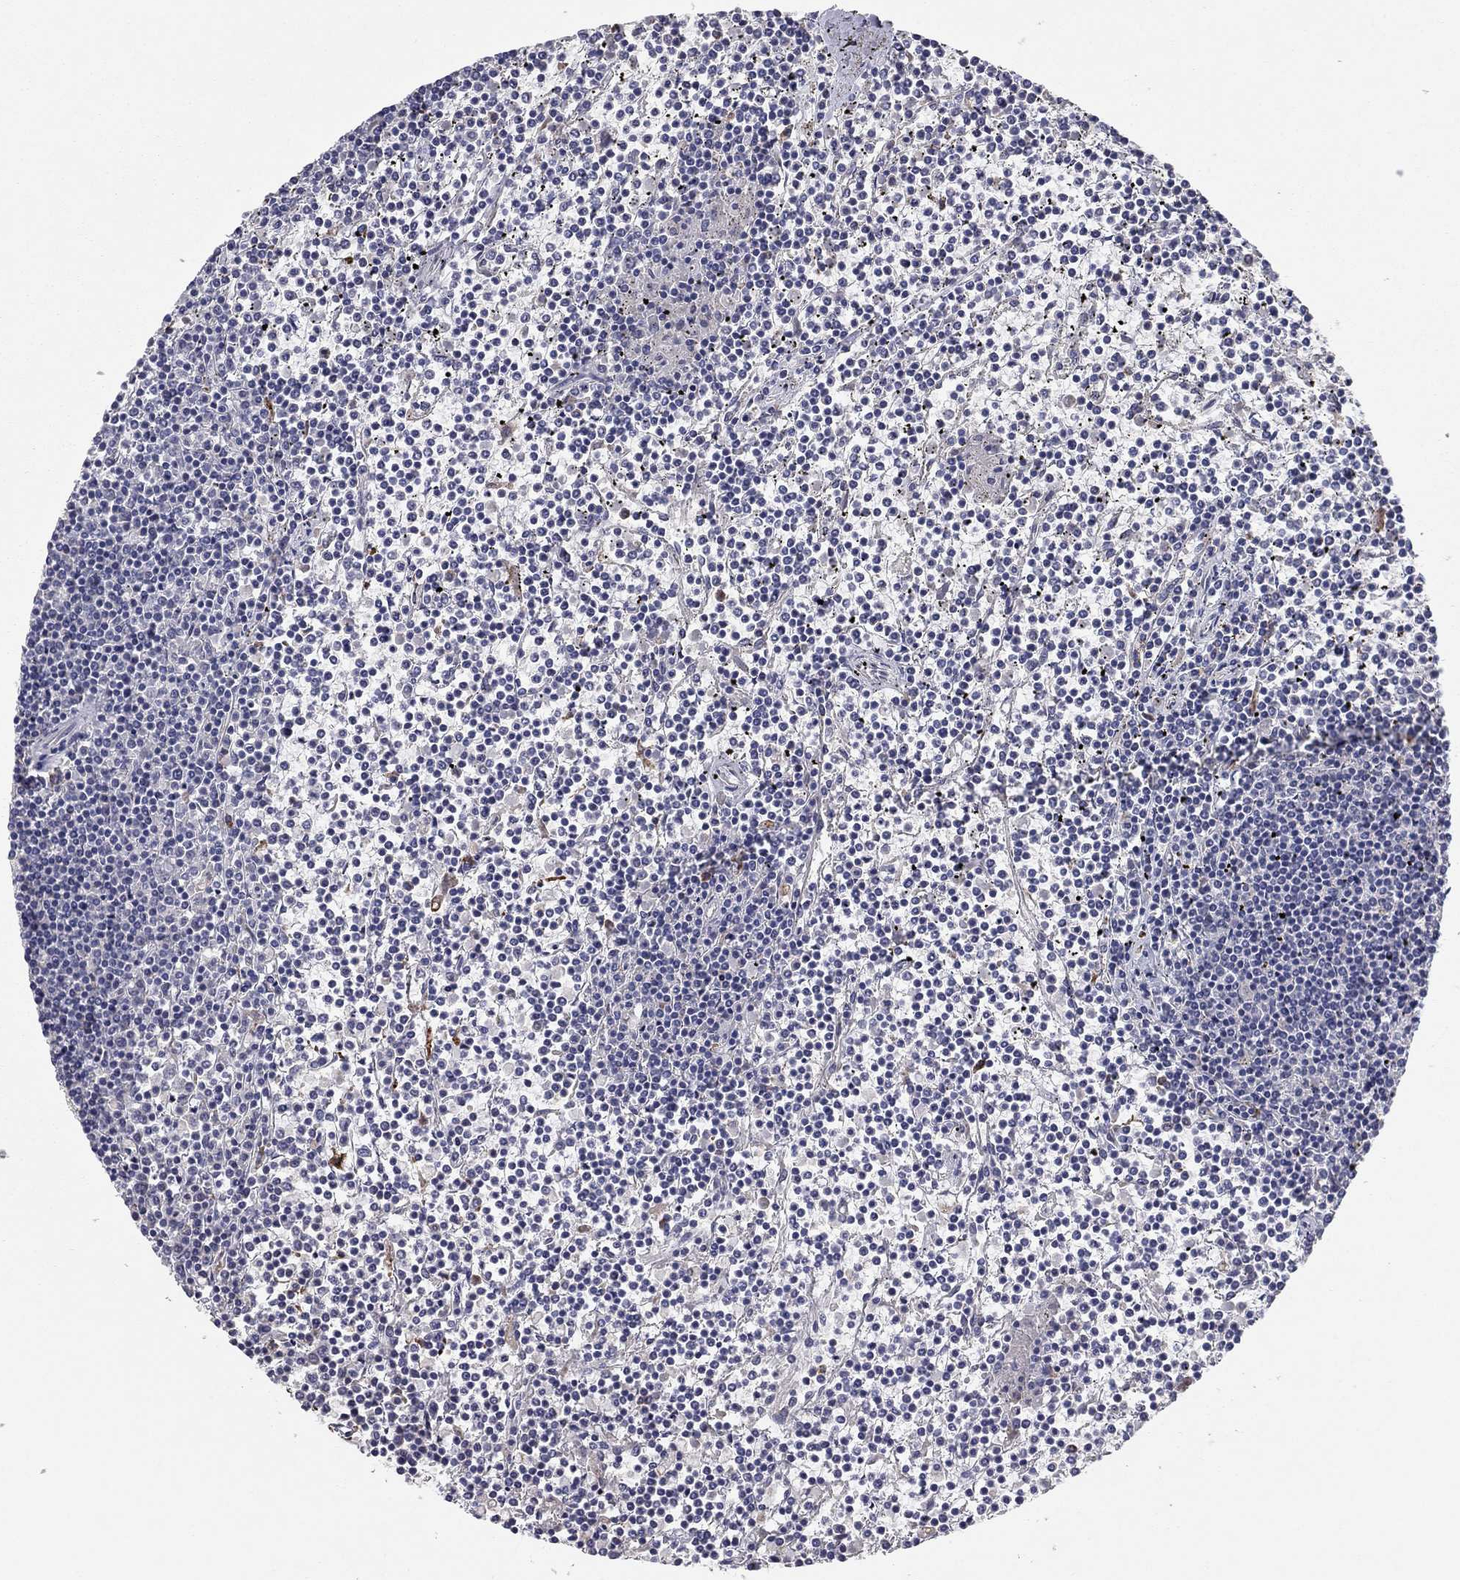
{"staining": {"intensity": "negative", "quantity": "none", "location": "none"}, "tissue": "lymphoma", "cell_type": "Tumor cells", "image_type": "cancer", "snomed": [{"axis": "morphology", "description": "Malignant lymphoma, non-Hodgkin's type, Low grade"}, {"axis": "topography", "description": "Spleen"}], "caption": "Protein analysis of lymphoma demonstrates no significant staining in tumor cells.", "gene": "YIF1A", "patient": {"sex": "female", "age": 19}}